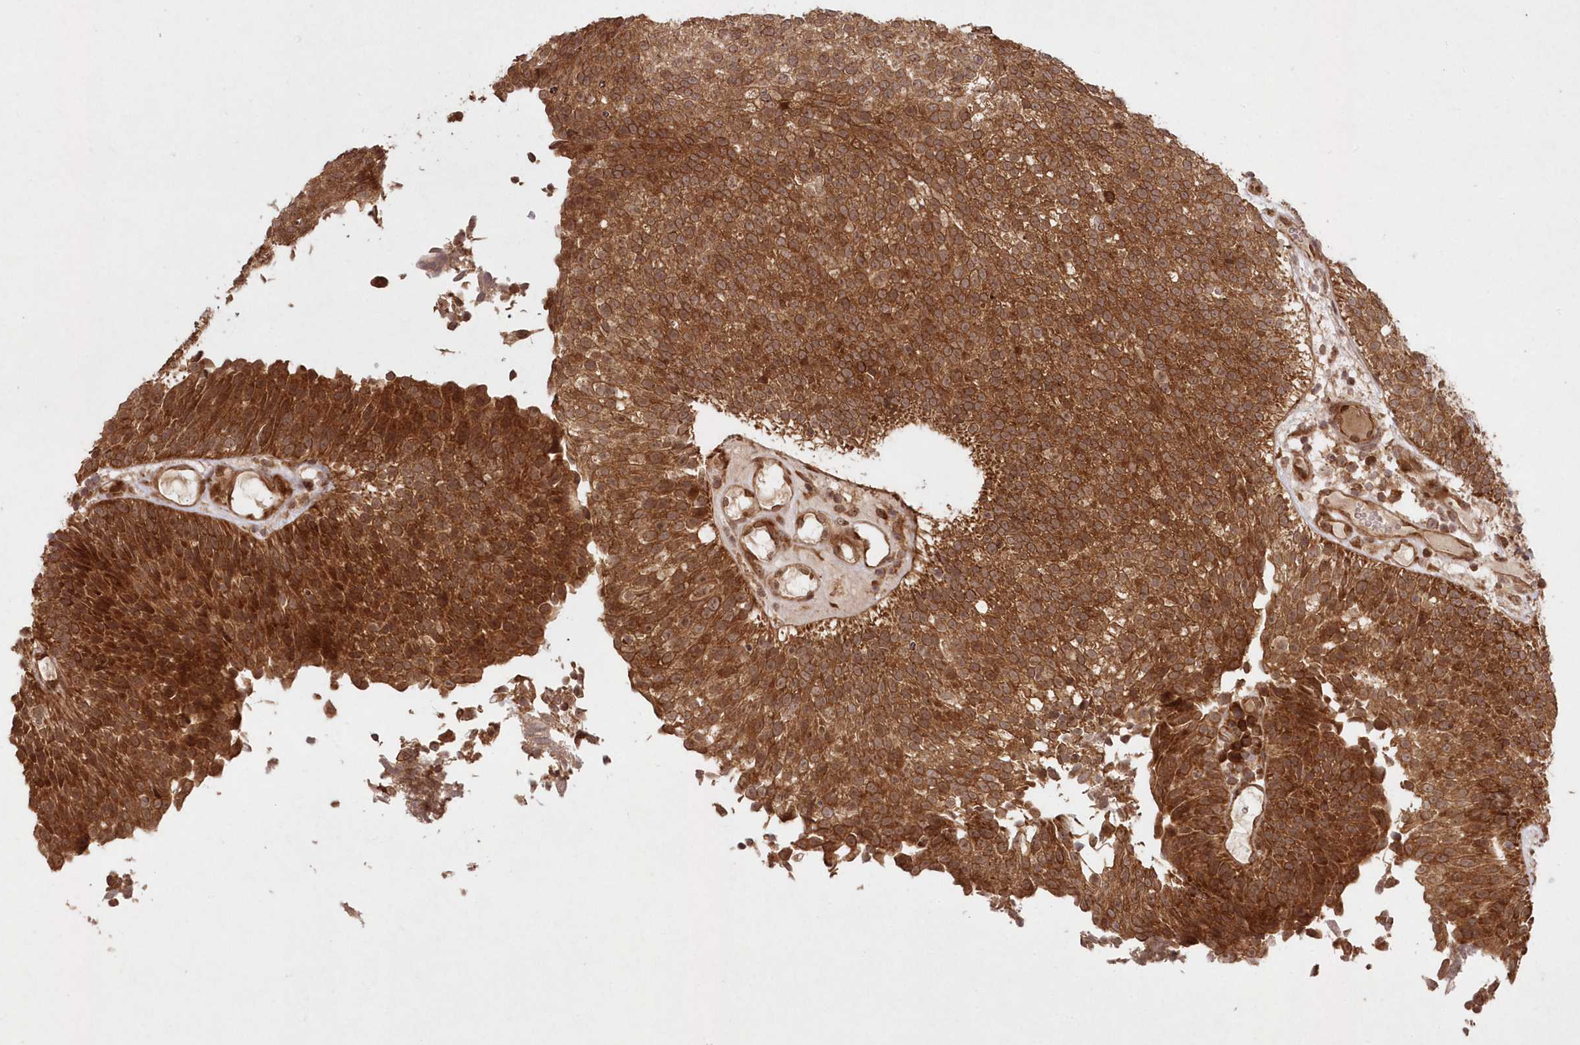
{"staining": {"intensity": "strong", "quantity": ">75%", "location": "cytoplasmic/membranous,nuclear"}, "tissue": "urothelial cancer", "cell_type": "Tumor cells", "image_type": "cancer", "snomed": [{"axis": "morphology", "description": "Urothelial carcinoma, Low grade"}, {"axis": "topography", "description": "Urinary bladder"}], "caption": "Protein staining demonstrates strong cytoplasmic/membranous and nuclear expression in about >75% of tumor cells in urothelial cancer.", "gene": "SERINC1", "patient": {"sex": "male", "age": 86}}